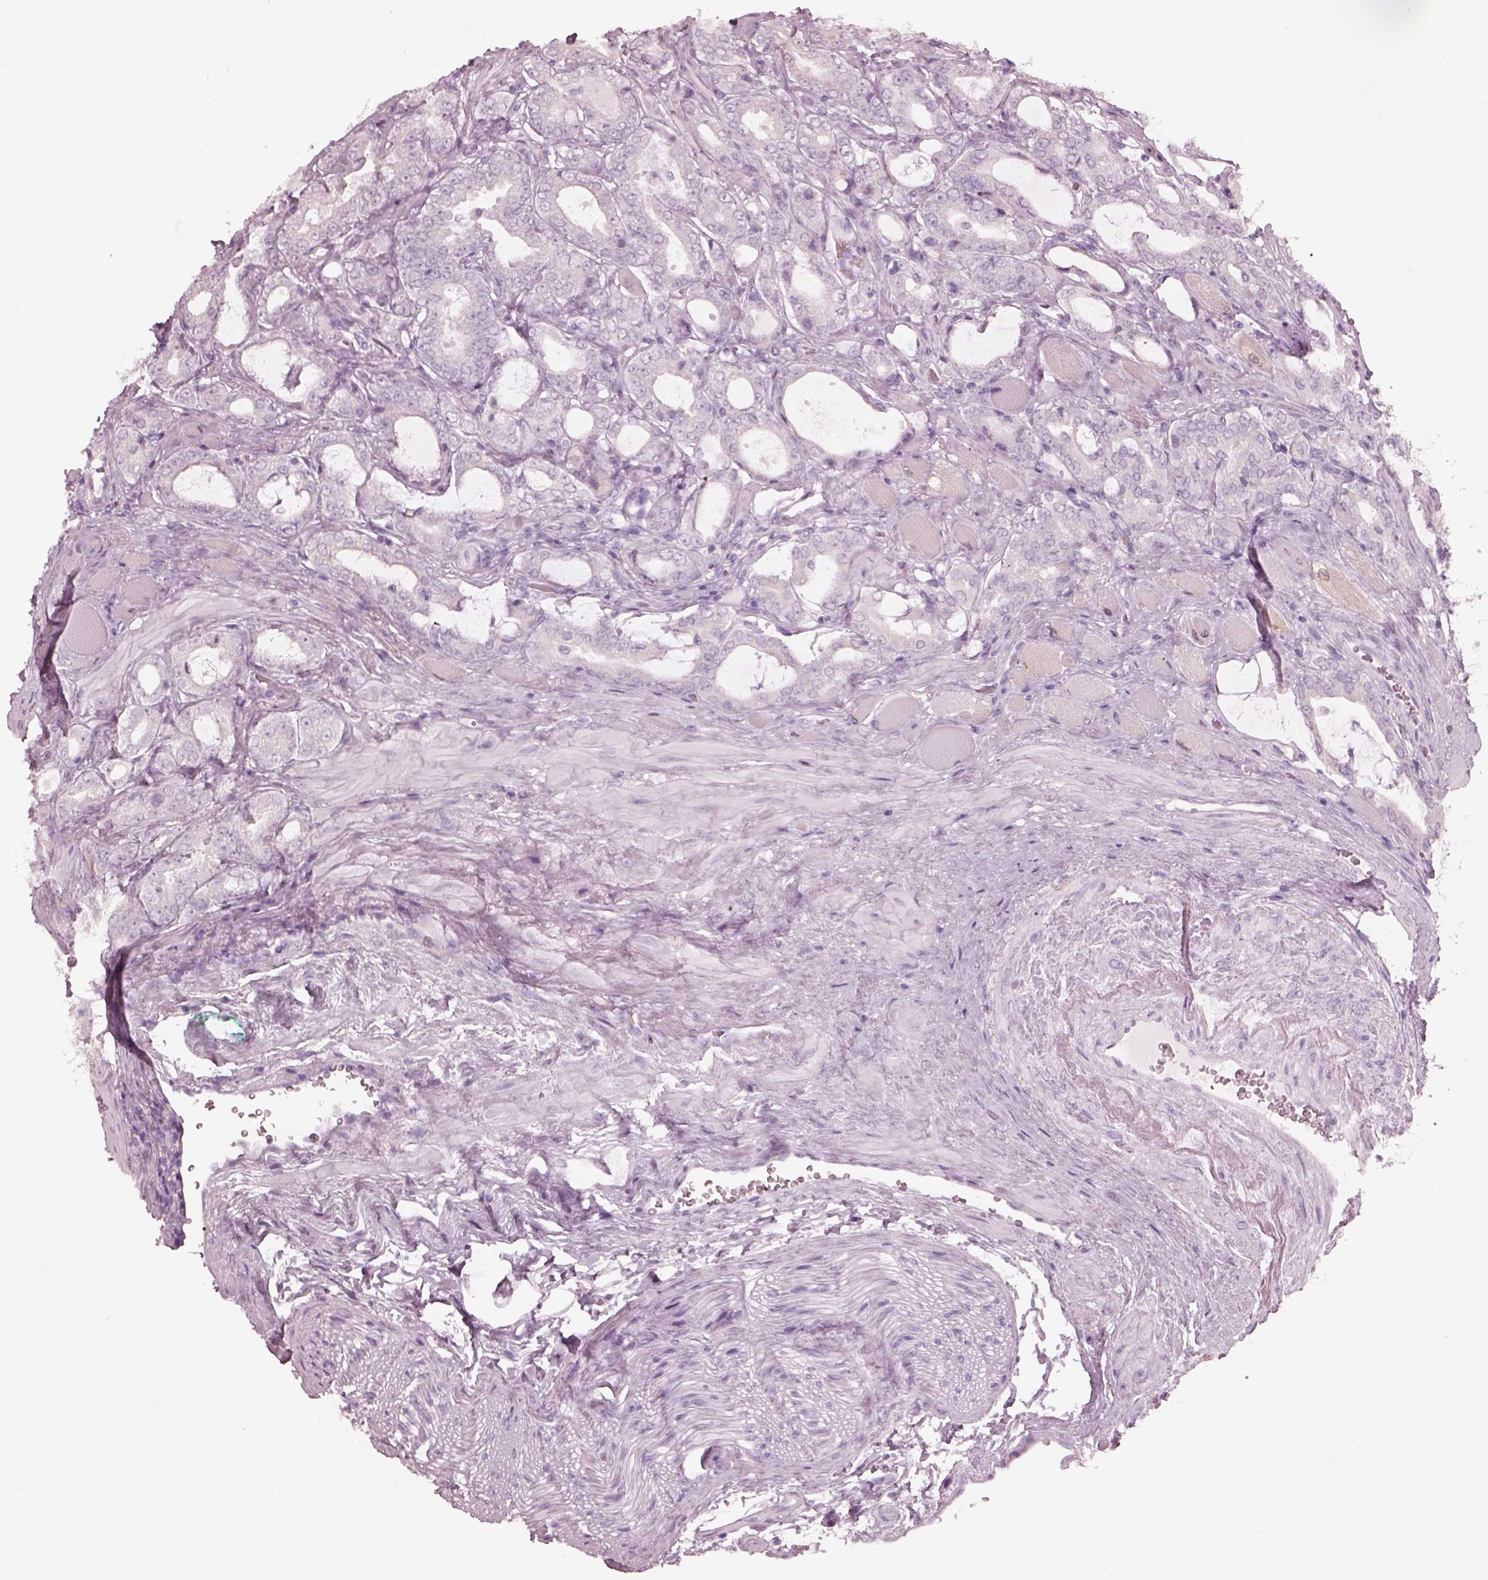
{"staining": {"intensity": "negative", "quantity": "none", "location": "none"}, "tissue": "prostate cancer", "cell_type": "Tumor cells", "image_type": "cancer", "snomed": [{"axis": "morphology", "description": "Adenocarcinoma, NOS"}, {"axis": "topography", "description": "Prostate"}], "caption": "Immunohistochemical staining of human prostate adenocarcinoma shows no significant staining in tumor cells.", "gene": "KRTAP24-1", "patient": {"sex": "male", "age": 64}}